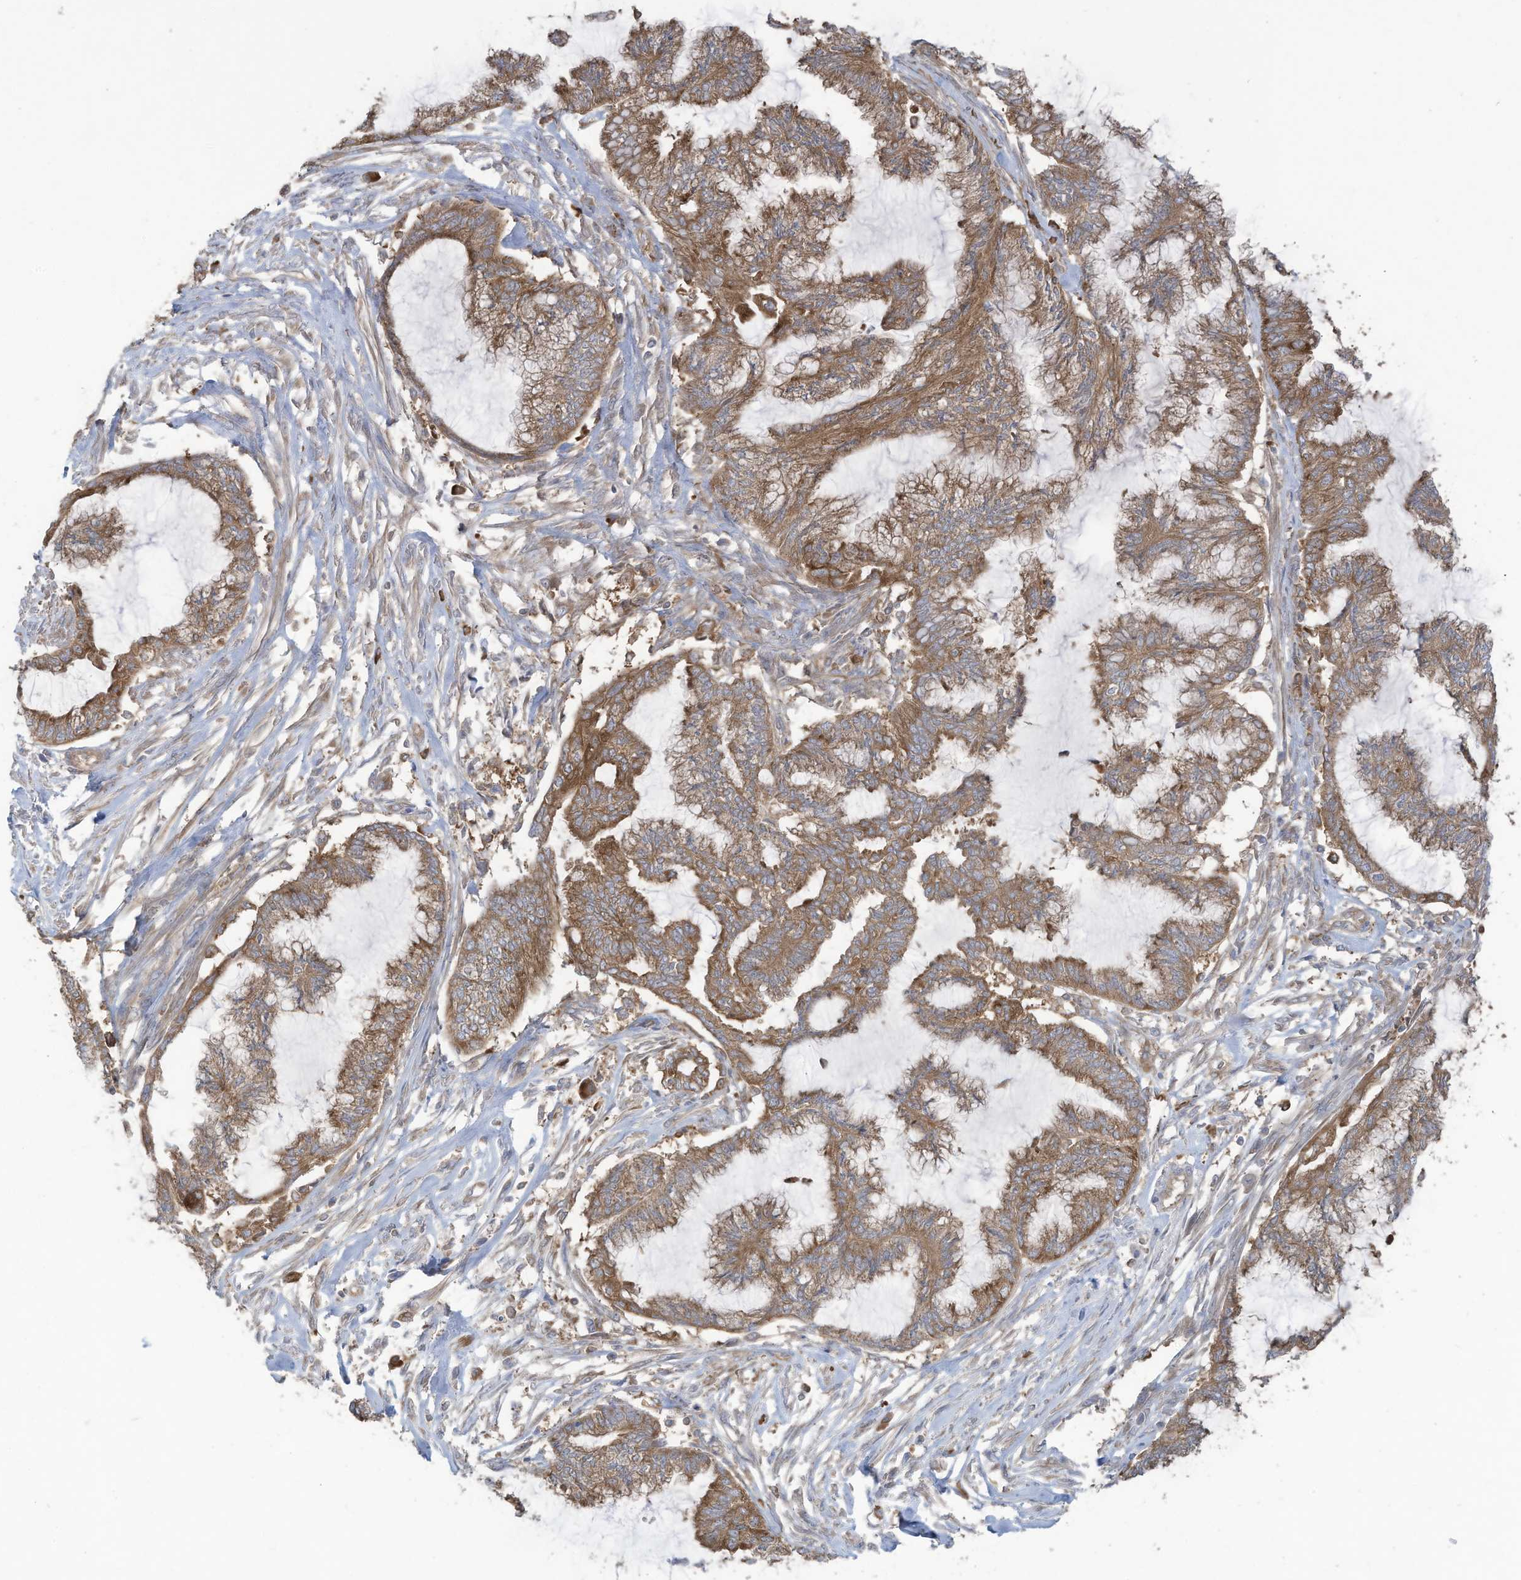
{"staining": {"intensity": "moderate", "quantity": ">75%", "location": "cytoplasmic/membranous"}, "tissue": "endometrial cancer", "cell_type": "Tumor cells", "image_type": "cancer", "snomed": [{"axis": "morphology", "description": "Adenocarcinoma, NOS"}, {"axis": "topography", "description": "Endometrium"}], "caption": "The micrograph demonstrates a brown stain indicating the presence of a protein in the cytoplasmic/membranous of tumor cells in endometrial adenocarcinoma.", "gene": "OLA1", "patient": {"sex": "female", "age": 86}}